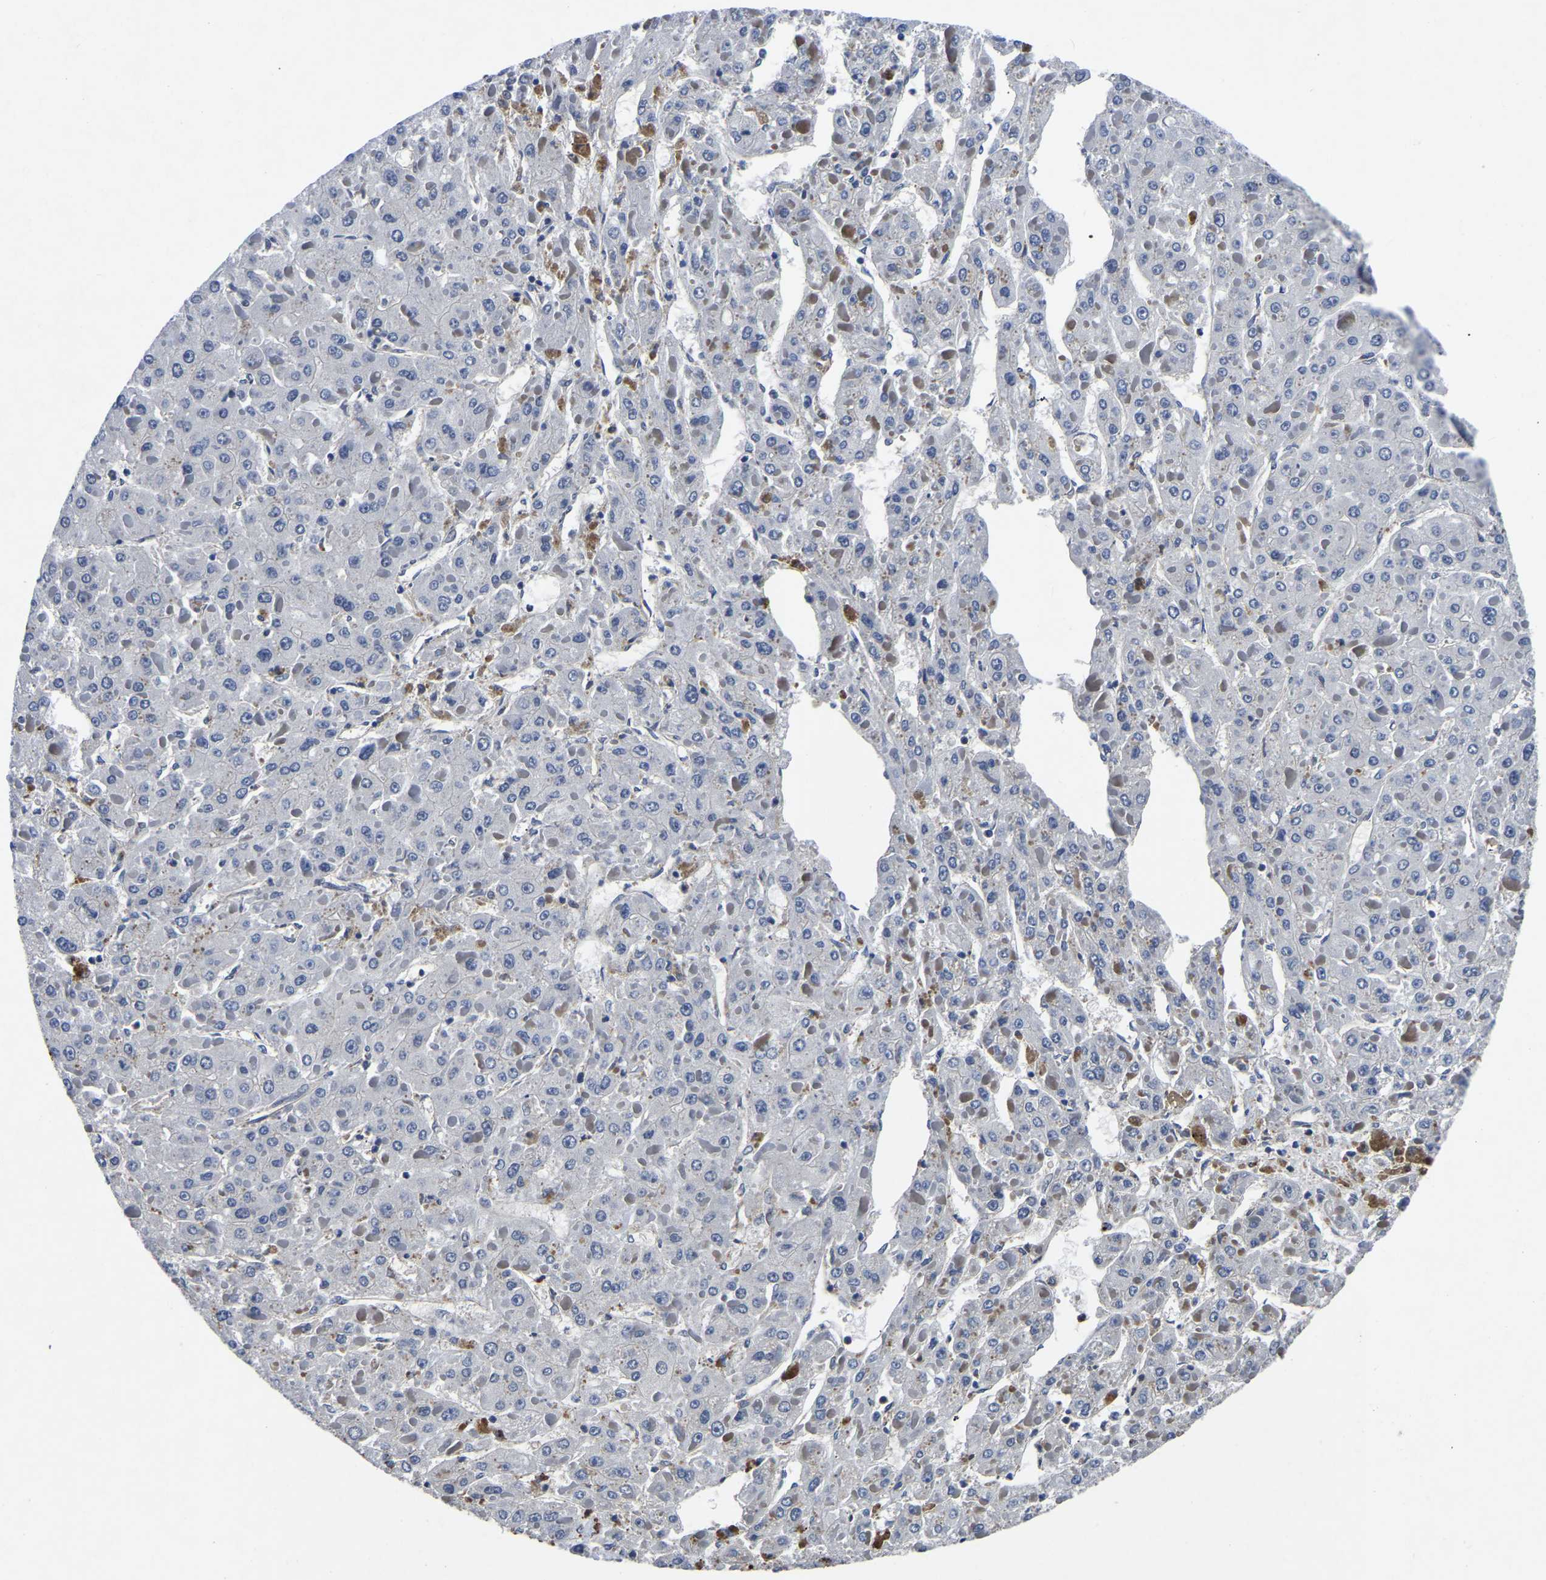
{"staining": {"intensity": "negative", "quantity": "none", "location": "none"}, "tissue": "liver cancer", "cell_type": "Tumor cells", "image_type": "cancer", "snomed": [{"axis": "morphology", "description": "Carcinoma, Hepatocellular, NOS"}, {"axis": "topography", "description": "Liver"}], "caption": "A high-resolution photomicrograph shows IHC staining of hepatocellular carcinoma (liver), which reveals no significant positivity in tumor cells.", "gene": "FGD5", "patient": {"sex": "female", "age": 73}}